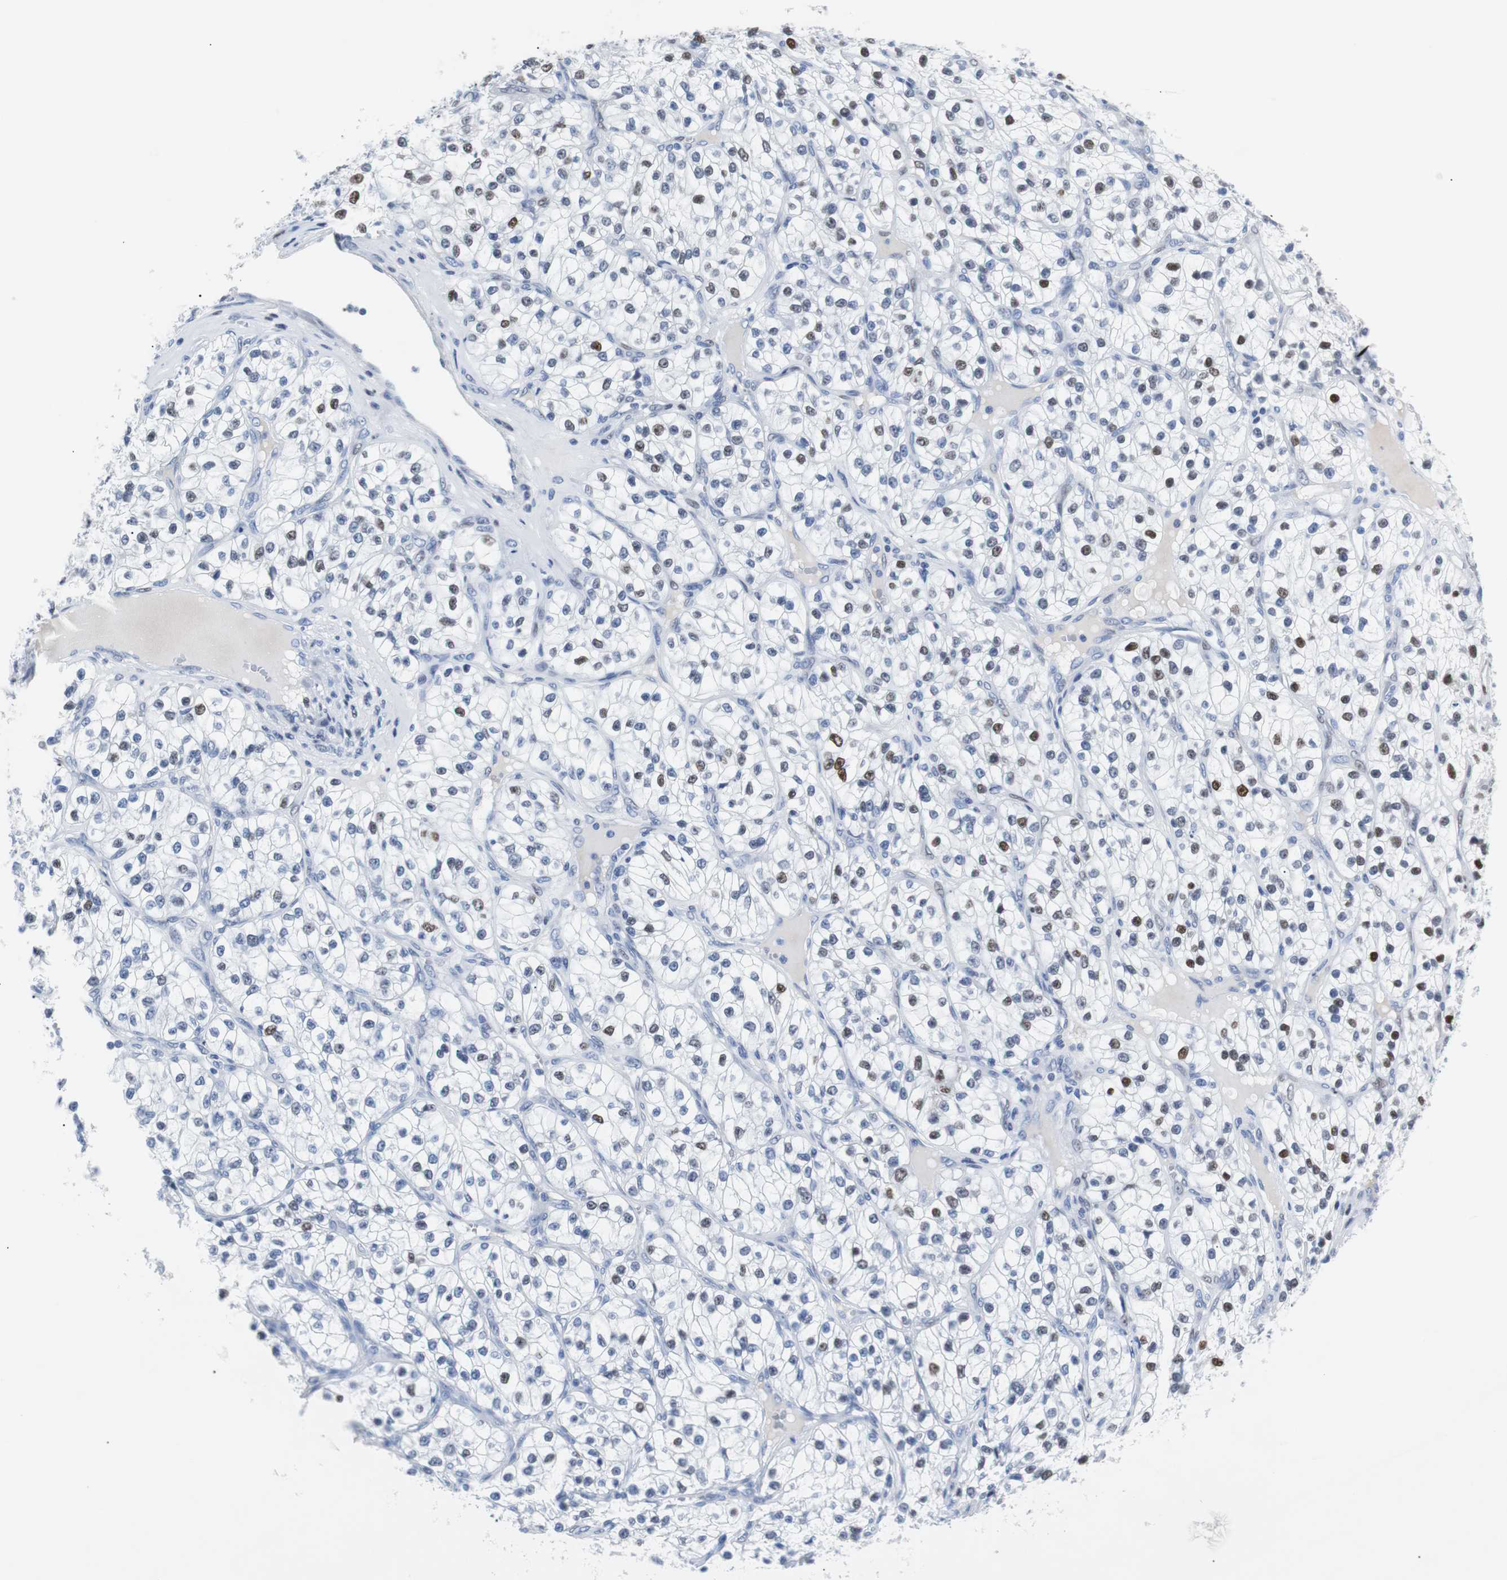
{"staining": {"intensity": "moderate", "quantity": "<25%", "location": "nuclear"}, "tissue": "renal cancer", "cell_type": "Tumor cells", "image_type": "cancer", "snomed": [{"axis": "morphology", "description": "Adenocarcinoma, NOS"}, {"axis": "topography", "description": "Kidney"}], "caption": "A brown stain labels moderate nuclear staining of a protein in renal cancer (adenocarcinoma) tumor cells.", "gene": "JUN", "patient": {"sex": "female", "age": 57}}